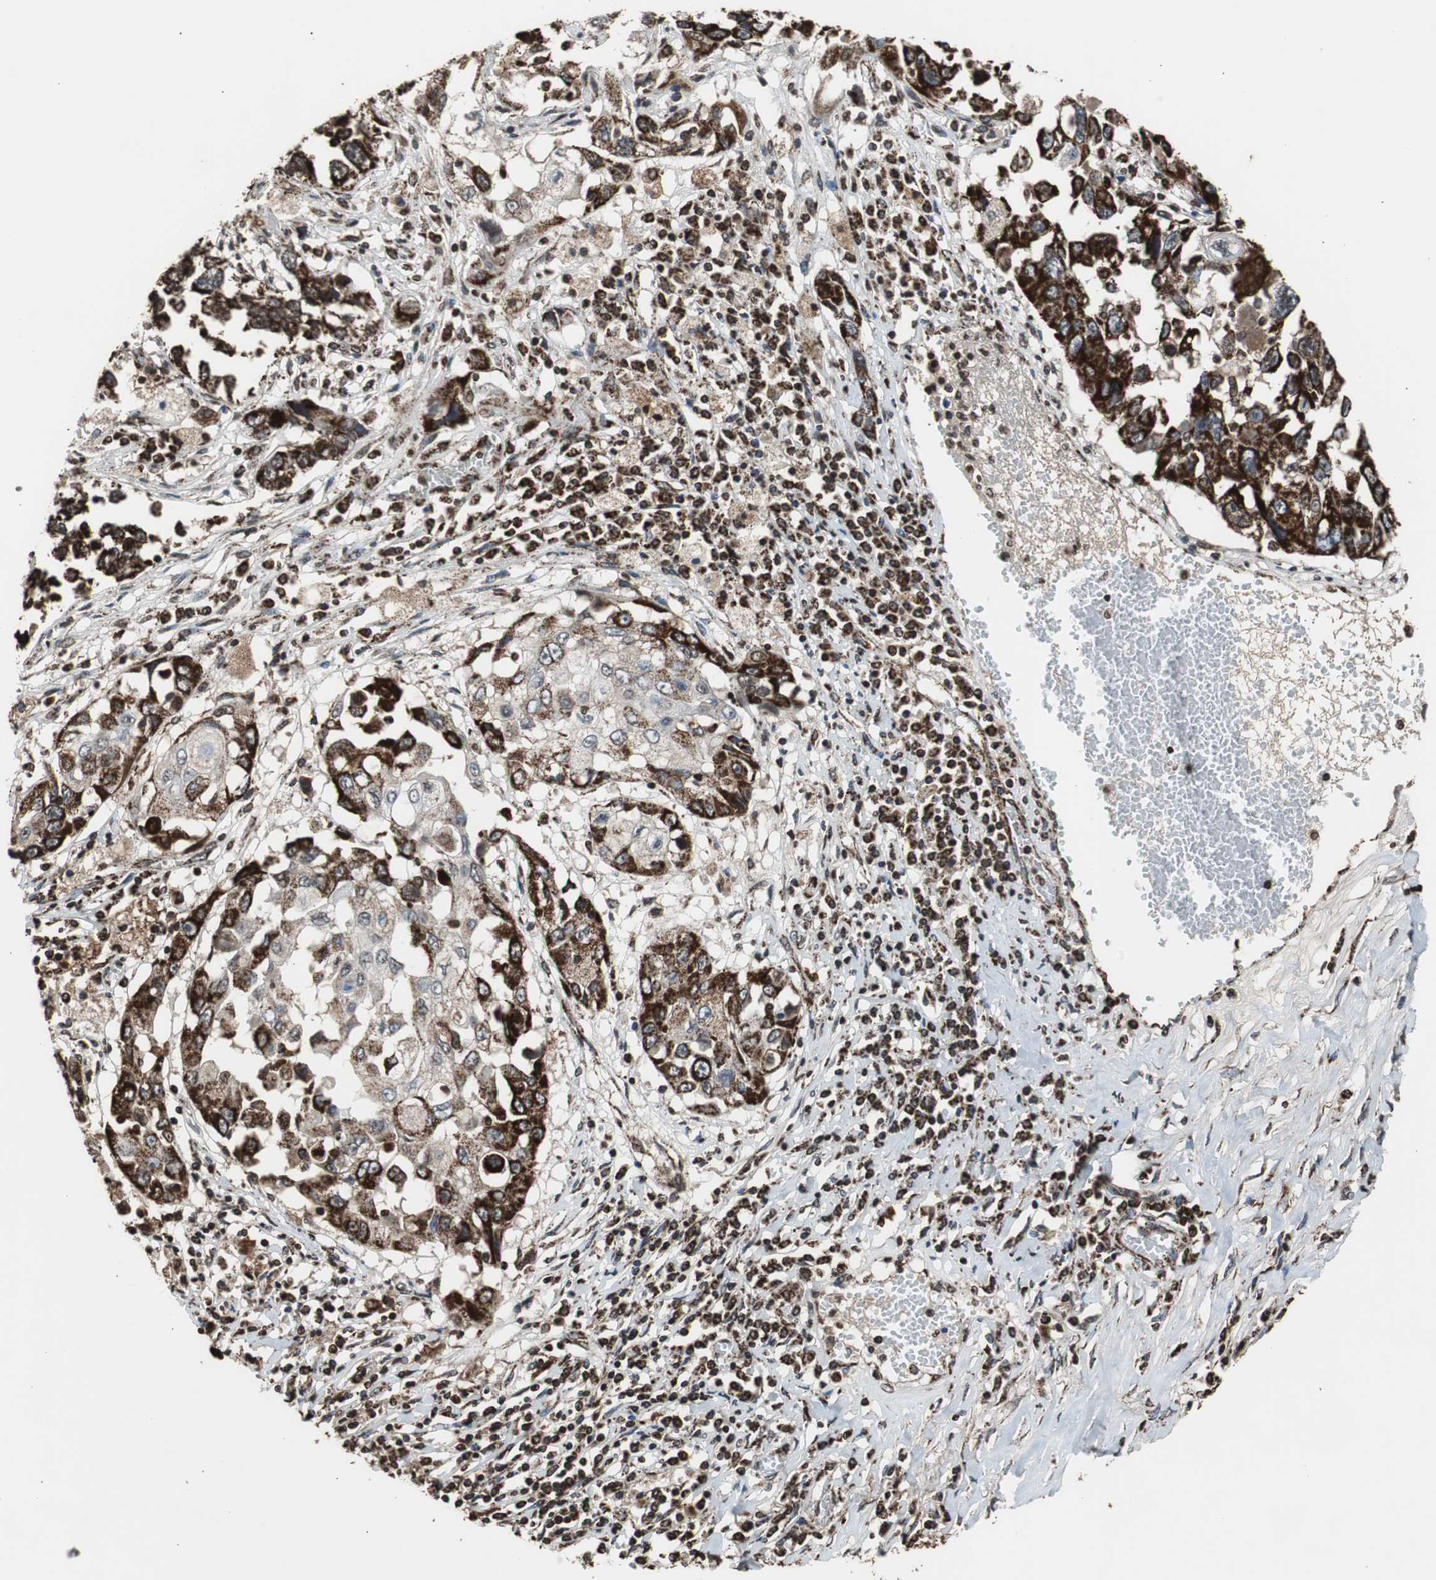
{"staining": {"intensity": "strong", "quantity": ">75%", "location": "cytoplasmic/membranous"}, "tissue": "lung cancer", "cell_type": "Tumor cells", "image_type": "cancer", "snomed": [{"axis": "morphology", "description": "Squamous cell carcinoma, NOS"}, {"axis": "topography", "description": "Lung"}], "caption": "An image showing strong cytoplasmic/membranous staining in approximately >75% of tumor cells in lung squamous cell carcinoma, as visualized by brown immunohistochemical staining.", "gene": "HSPA9", "patient": {"sex": "male", "age": 71}}